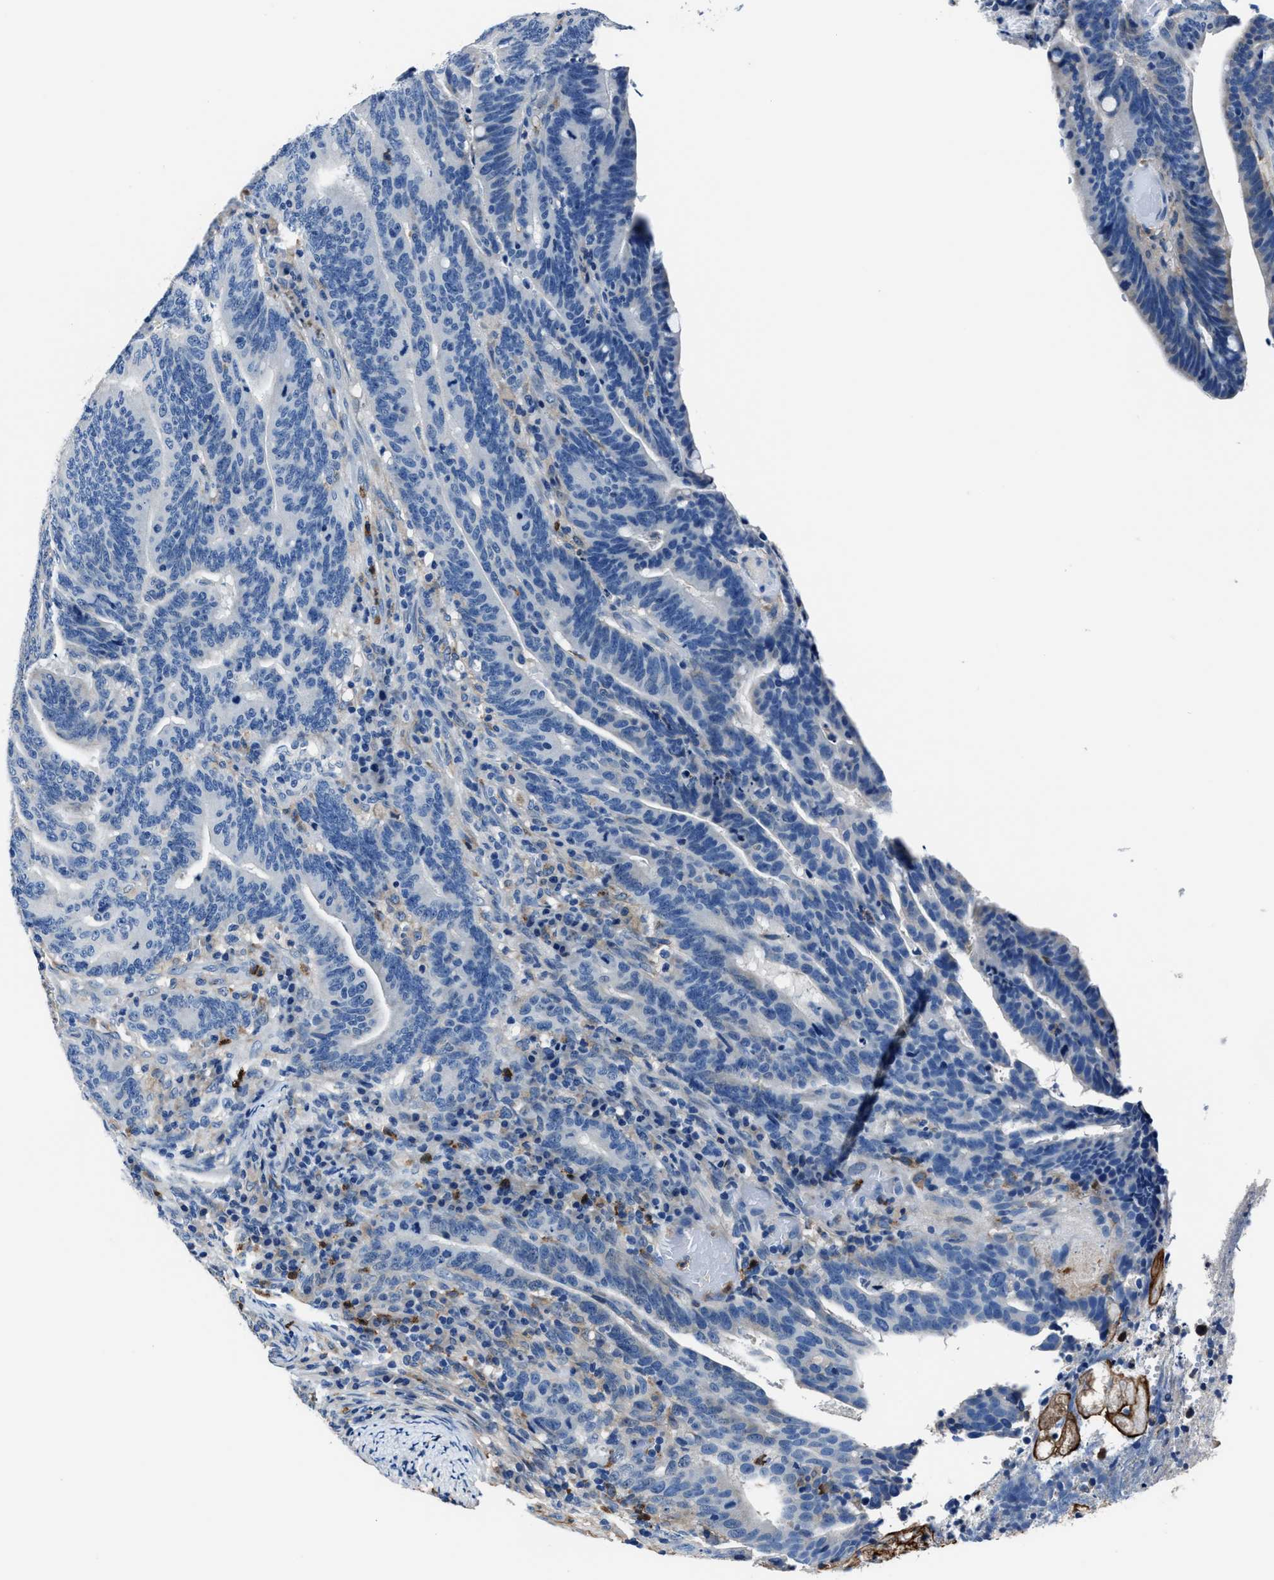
{"staining": {"intensity": "negative", "quantity": "none", "location": "none"}, "tissue": "colorectal cancer", "cell_type": "Tumor cells", "image_type": "cancer", "snomed": [{"axis": "morphology", "description": "Adenocarcinoma, NOS"}, {"axis": "topography", "description": "Colon"}], "caption": "This is a micrograph of IHC staining of colorectal cancer, which shows no staining in tumor cells.", "gene": "FGL2", "patient": {"sex": "female", "age": 66}}